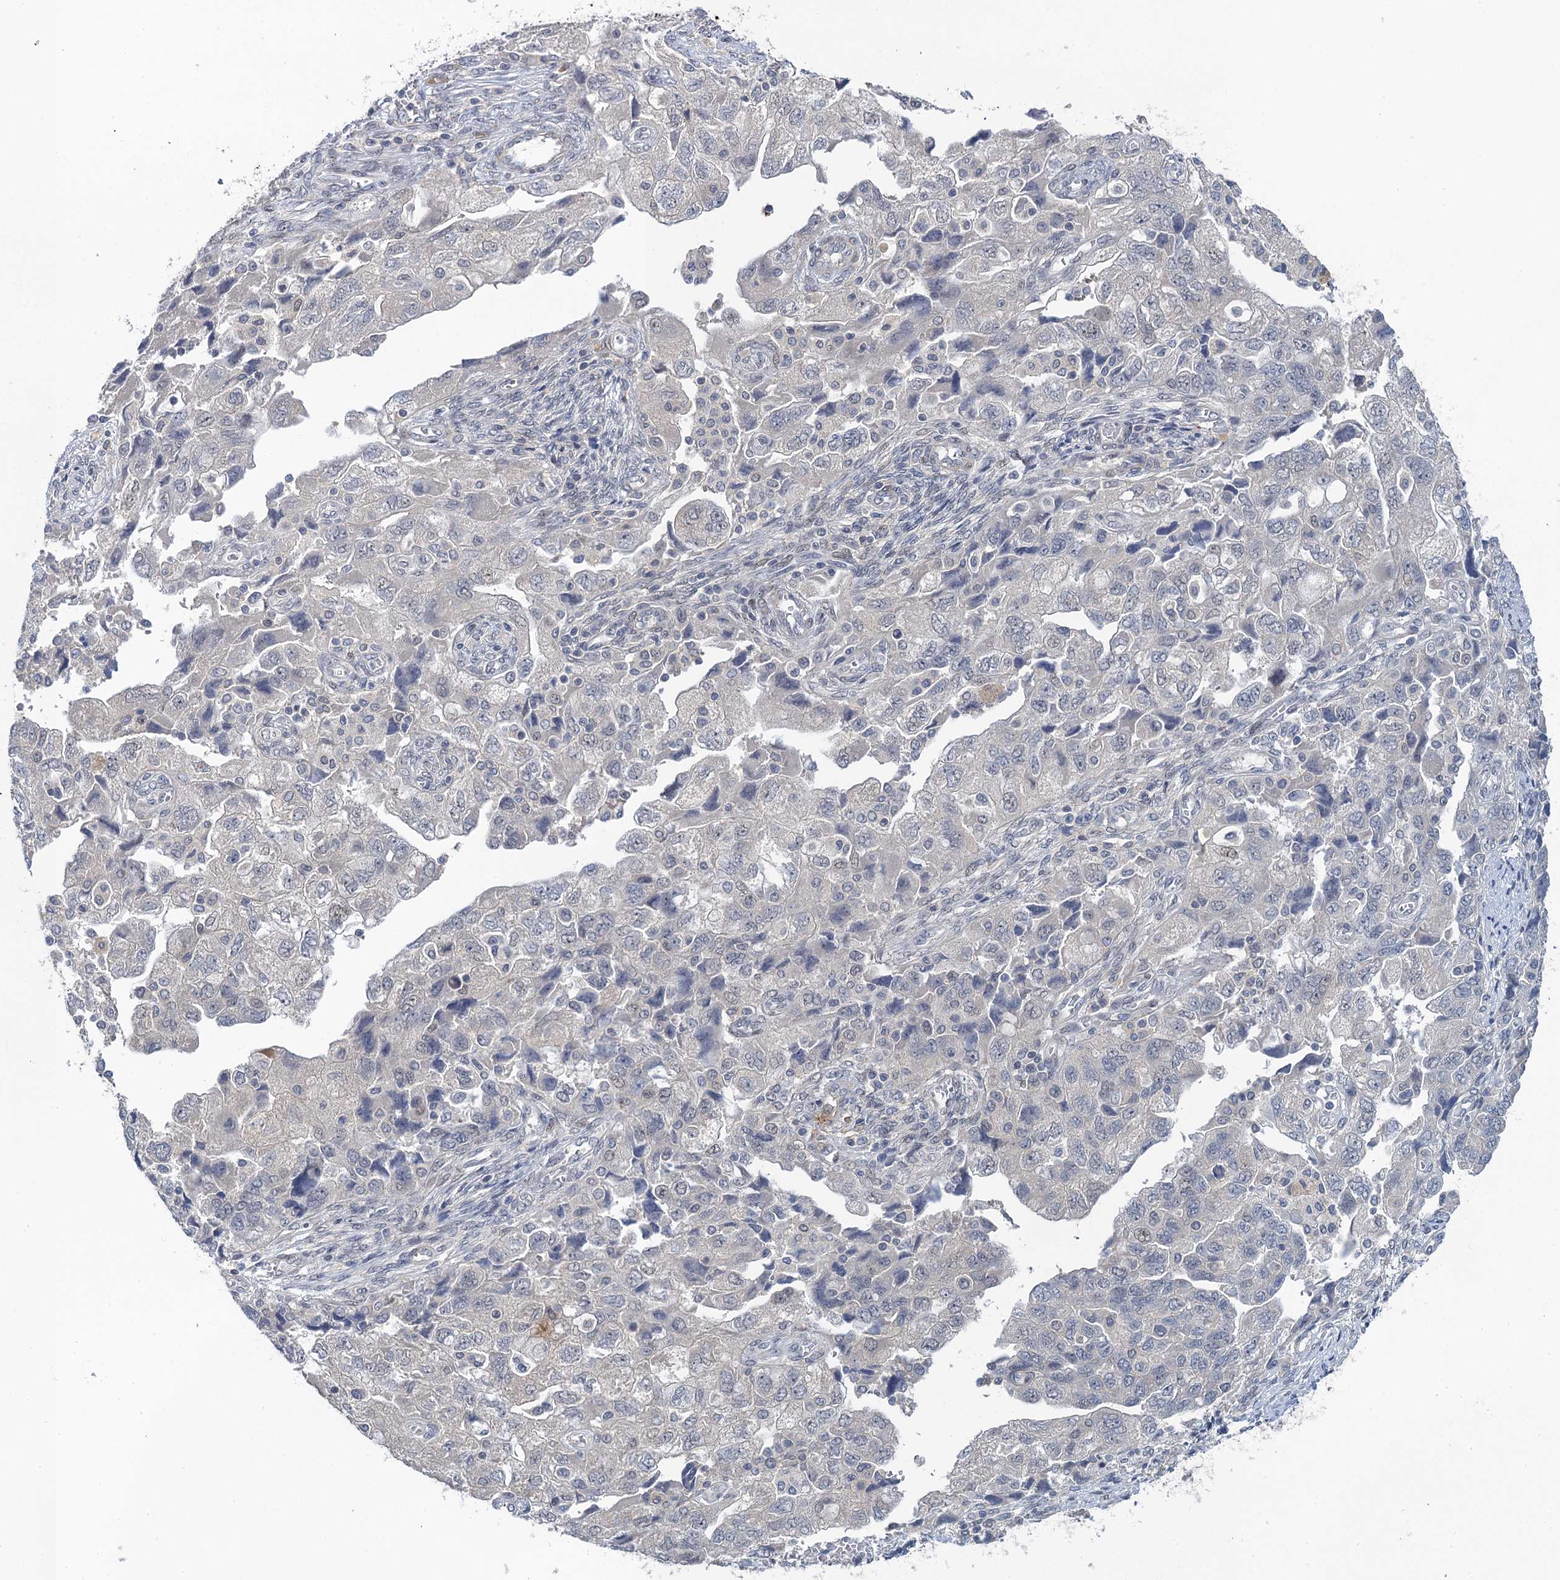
{"staining": {"intensity": "negative", "quantity": "none", "location": "none"}, "tissue": "ovarian cancer", "cell_type": "Tumor cells", "image_type": "cancer", "snomed": [{"axis": "morphology", "description": "Carcinoma, NOS"}, {"axis": "morphology", "description": "Cystadenocarcinoma, serous, NOS"}, {"axis": "topography", "description": "Ovary"}], "caption": "Immunohistochemistry micrograph of neoplastic tissue: human ovarian serous cystadenocarcinoma stained with DAB reveals no significant protein positivity in tumor cells.", "gene": "MRFAP1", "patient": {"sex": "female", "age": 69}}